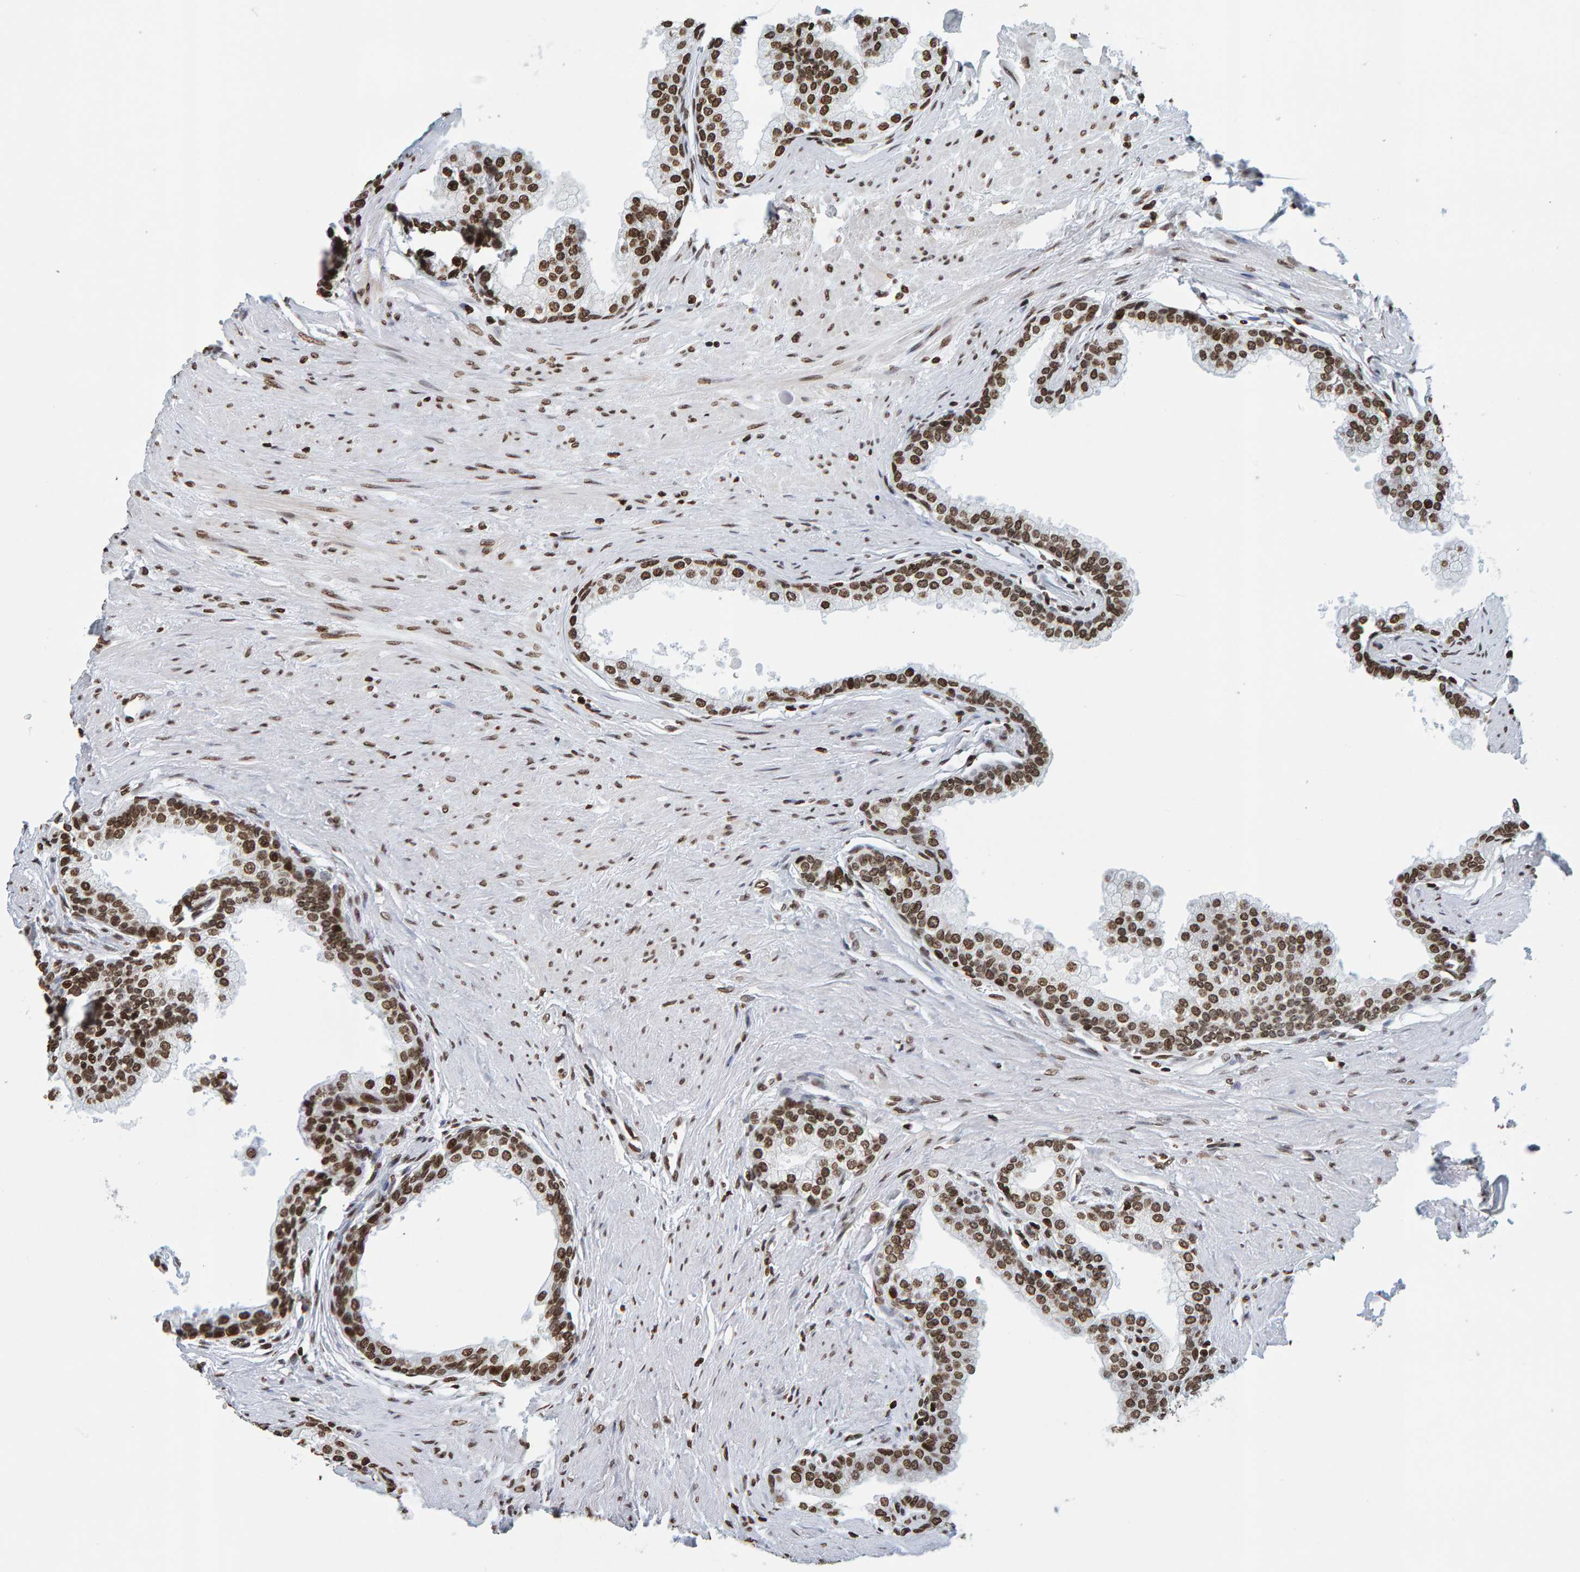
{"staining": {"intensity": "strong", "quantity": ">75%", "location": "nuclear"}, "tissue": "prostate", "cell_type": "Glandular cells", "image_type": "normal", "snomed": [{"axis": "morphology", "description": "Normal tissue, NOS"}, {"axis": "morphology", "description": "Urothelial carcinoma, Low grade"}, {"axis": "topography", "description": "Urinary bladder"}, {"axis": "topography", "description": "Prostate"}], "caption": "Prostate stained for a protein (brown) exhibits strong nuclear positive staining in approximately >75% of glandular cells.", "gene": "BRF2", "patient": {"sex": "male", "age": 60}}